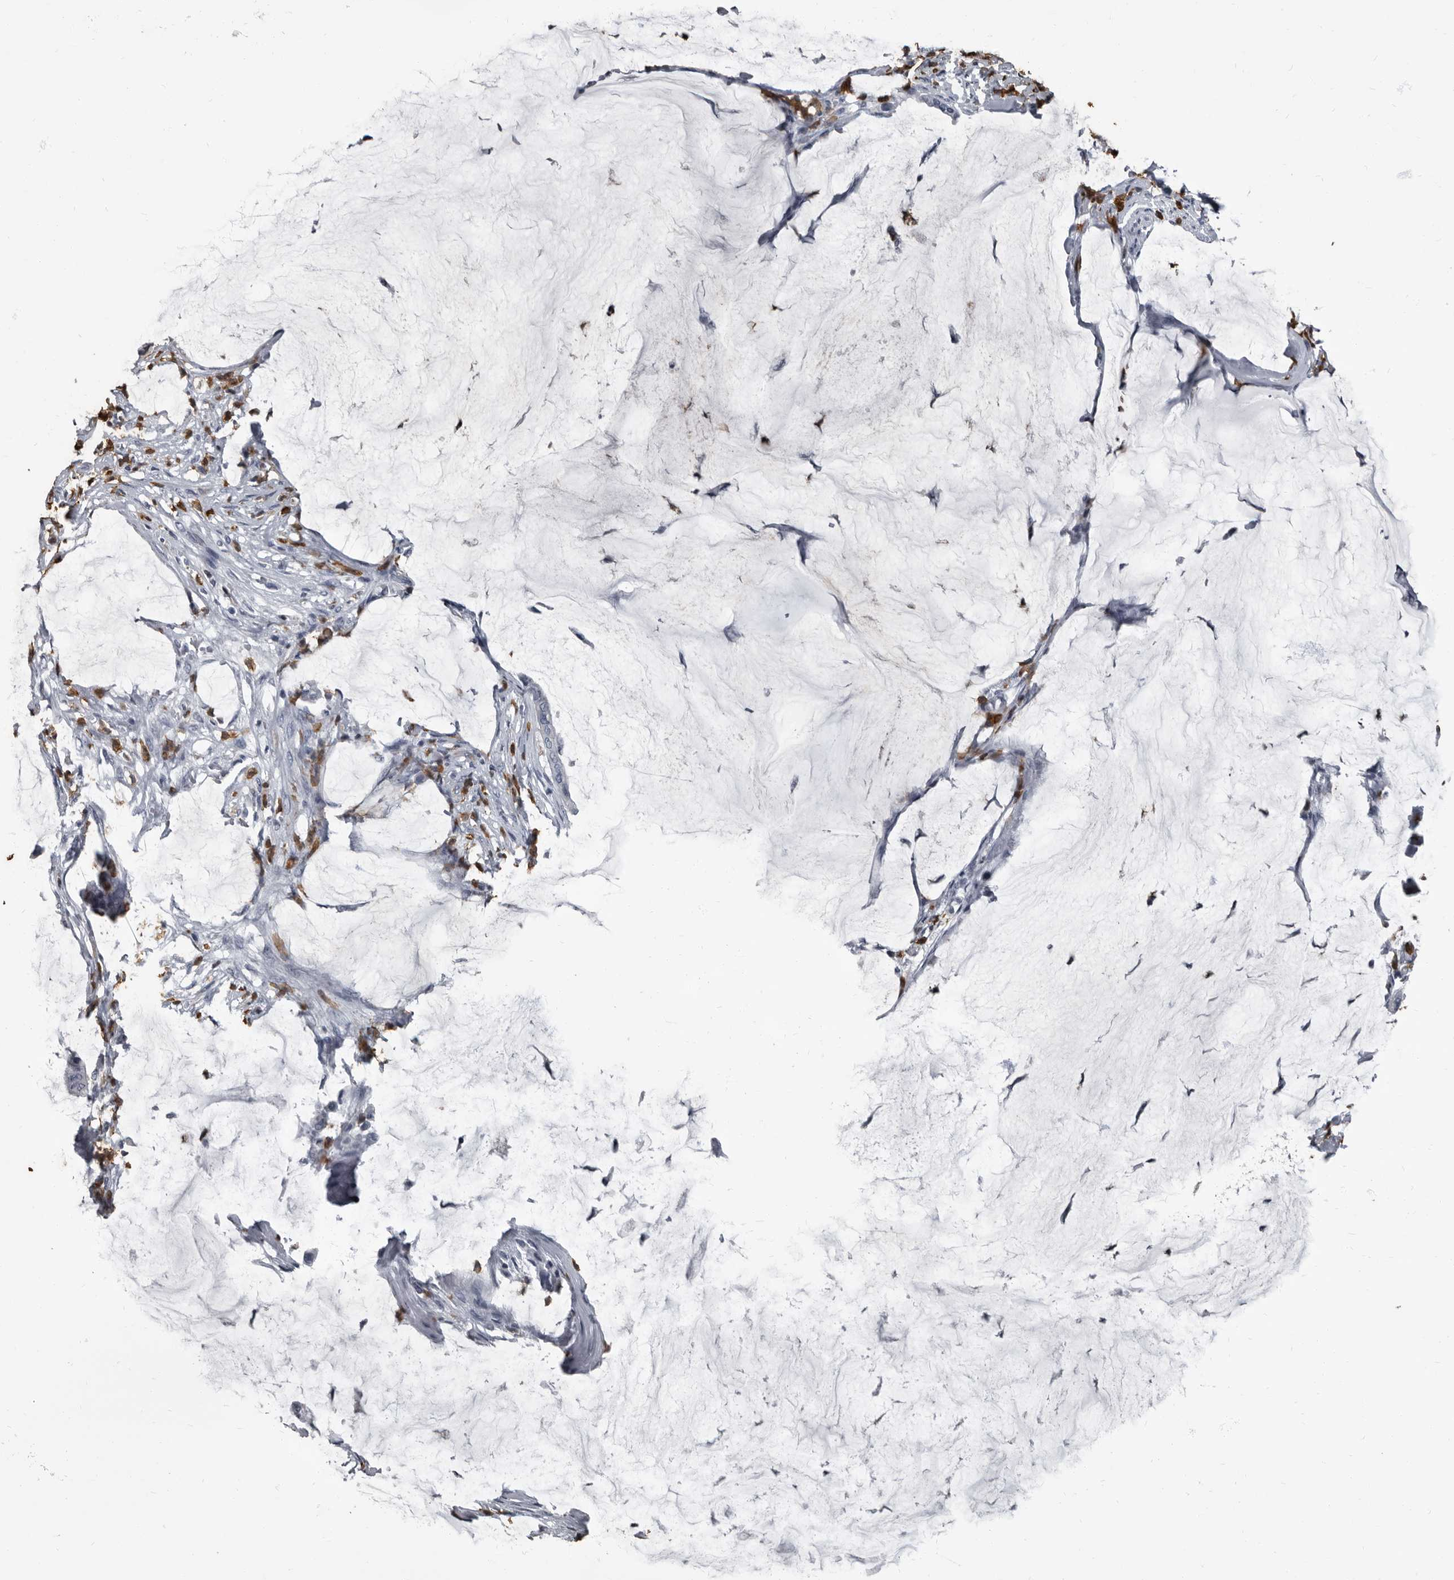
{"staining": {"intensity": "negative", "quantity": "none", "location": "none"}, "tissue": "pancreatic cancer", "cell_type": "Tumor cells", "image_type": "cancer", "snomed": [{"axis": "morphology", "description": "Adenocarcinoma, NOS"}, {"axis": "topography", "description": "Pancreas"}], "caption": "High power microscopy photomicrograph of an immunohistochemistry (IHC) image of pancreatic cancer, revealing no significant expression in tumor cells.", "gene": "TPD52L1", "patient": {"sex": "male", "age": 41}}